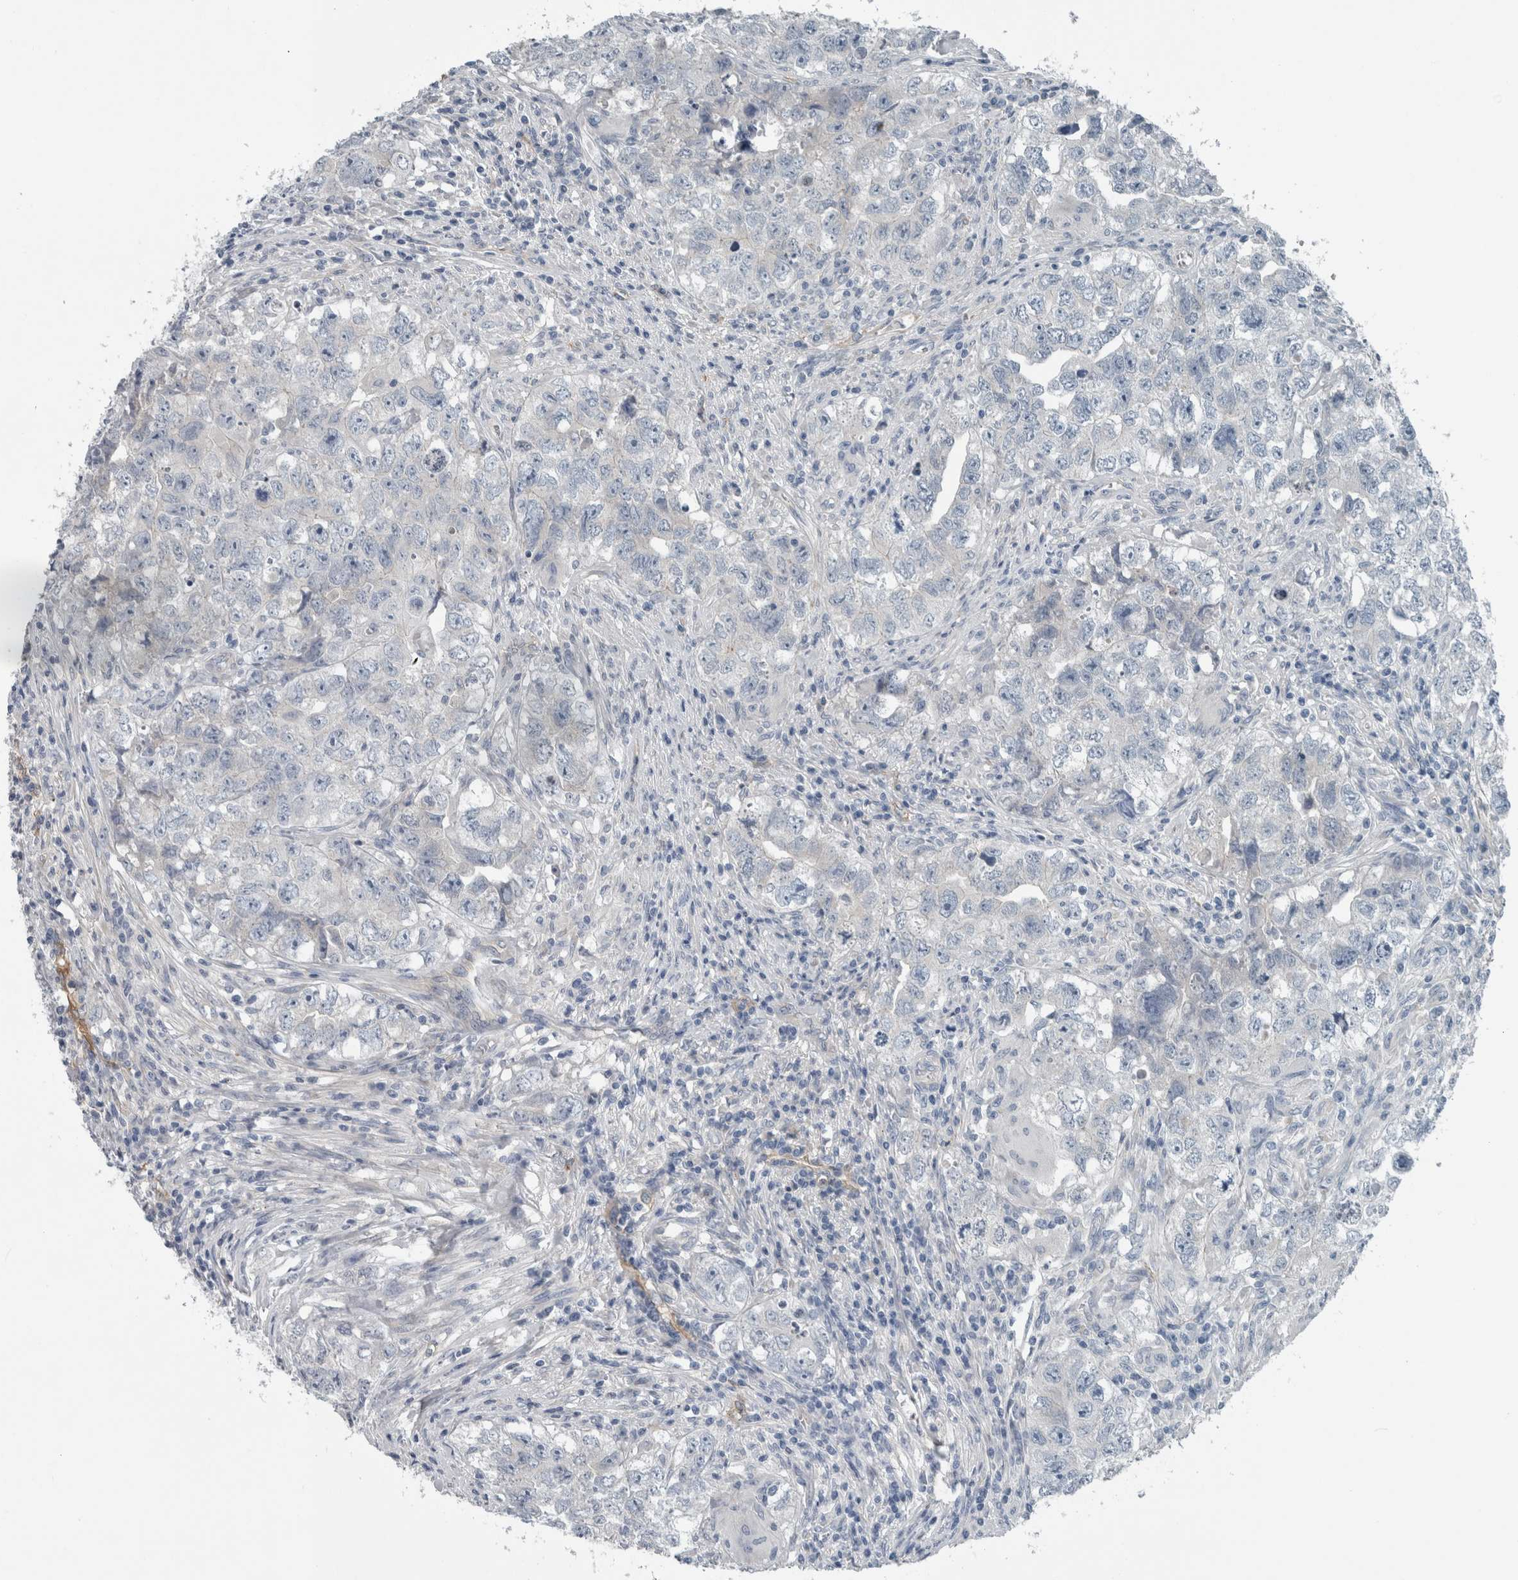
{"staining": {"intensity": "negative", "quantity": "none", "location": "none"}, "tissue": "testis cancer", "cell_type": "Tumor cells", "image_type": "cancer", "snomed": [{"axis": "morphology", "description": "Seminoma, NOS"}, {"axis": "morphology", "description": "Carcinoma, Embryonal, NOS"}, {"axis": "topography", "description": "Testis"}], "caption": "Immunohistochemistry (IHC) photomicrograph of neoplastic tissue: testis embryonal carcinoma stained with DAB (3,3'-diaminobenzidine) reveals no significant protein staining in tumor cells. (IHC, brightfield microscopy, high magnification).", "gene": "SH3GL2", "patient": {"sex": "male", "age": 43}}